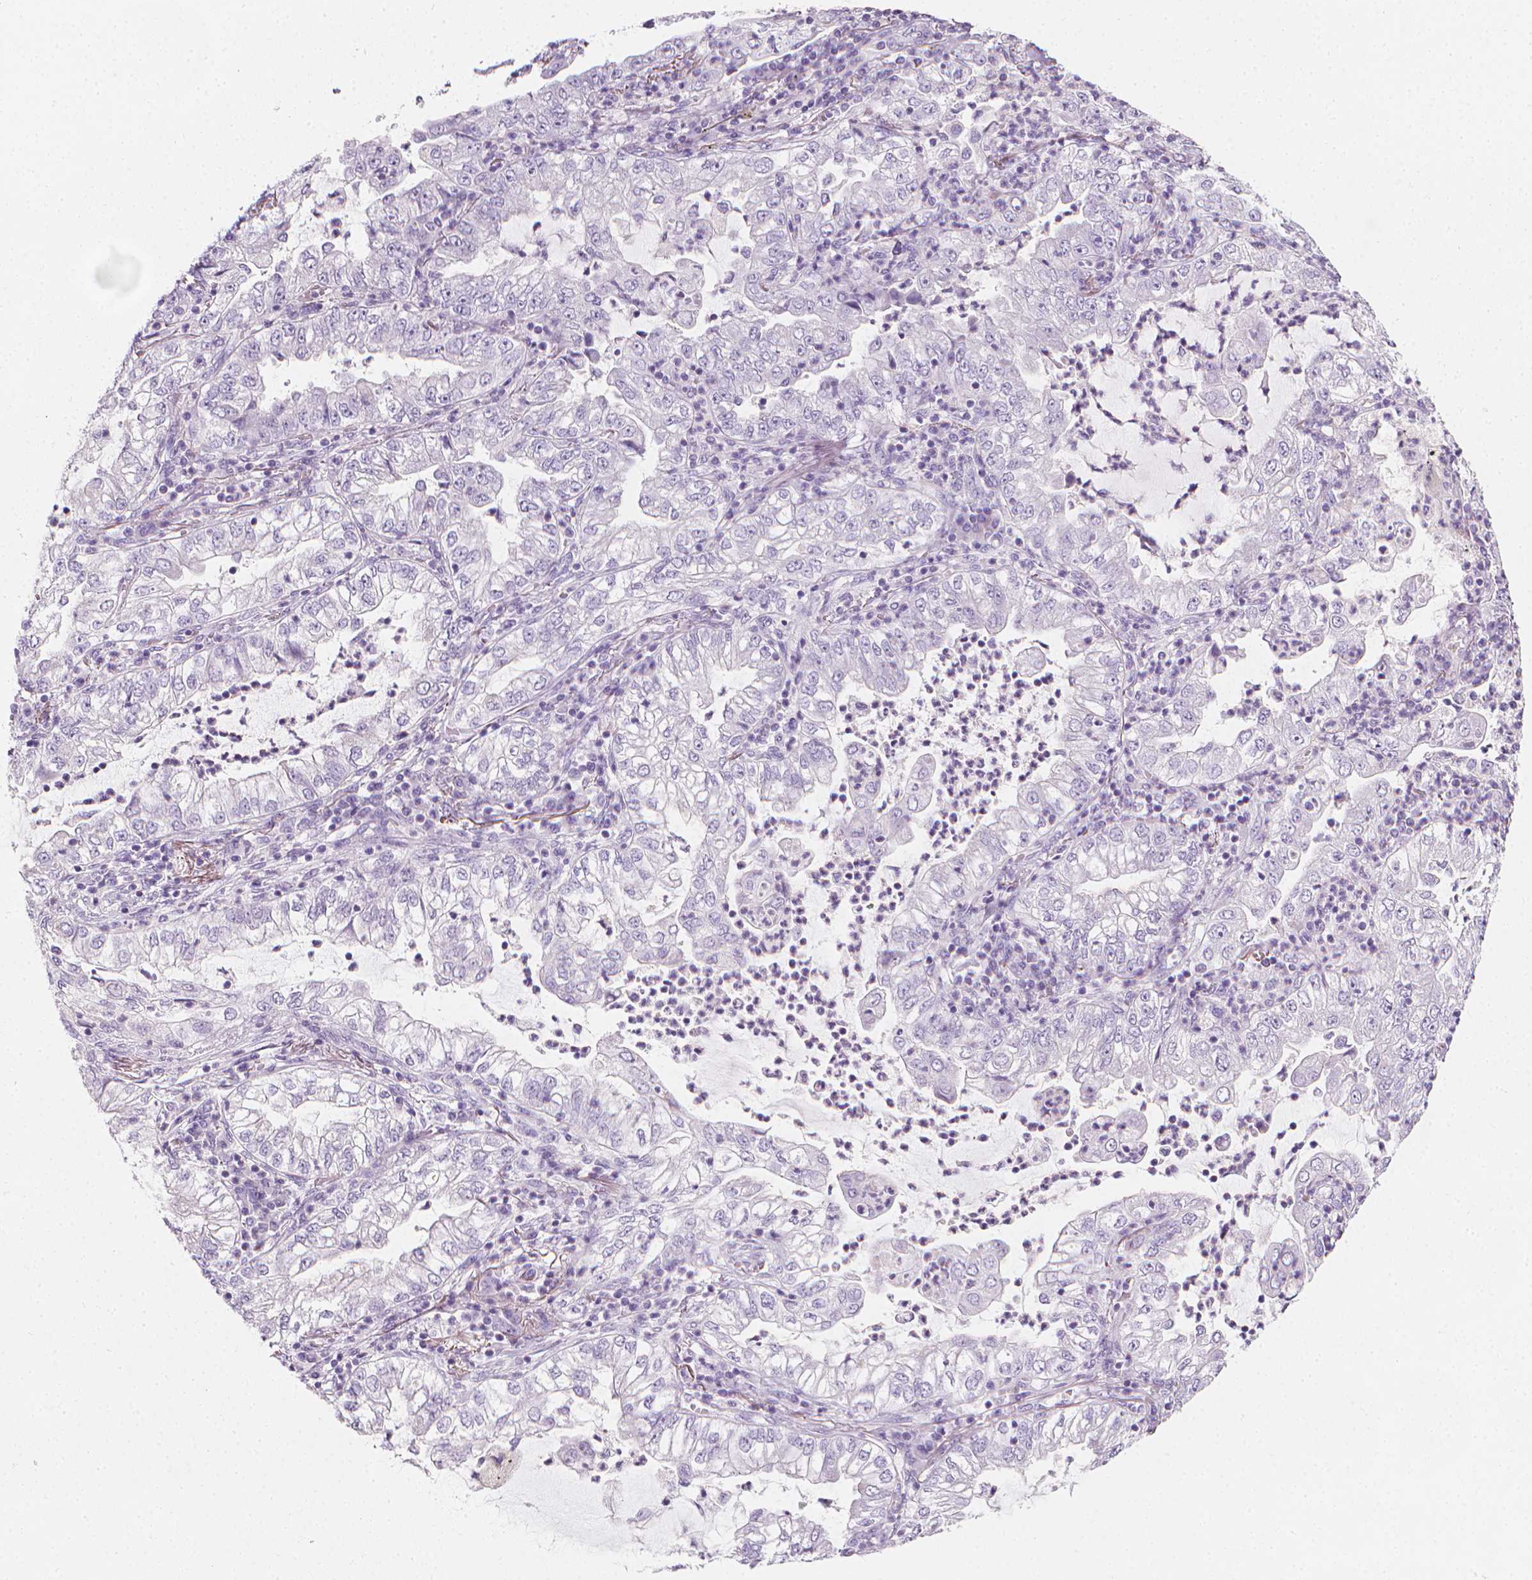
{"staining": {"intensity": "negative", "quantity": "none", "location": "none"}, "tissue": "lung cancer", "cell_type": "Tumor cells", "image_type": "cancer", "snomed": [{"axis": "morphology", "description": "Adenocarcinoma, NOS"}, {"axis": "topography", "description": "Lung"}], "caption": "This is an immunohistochemistry (IHC) micrograph of adenocarcinoma (lung). There is no expression in tumor cells.", "gene": "DCAF8L1", "patient": {"sex": "female", "age": 73}}